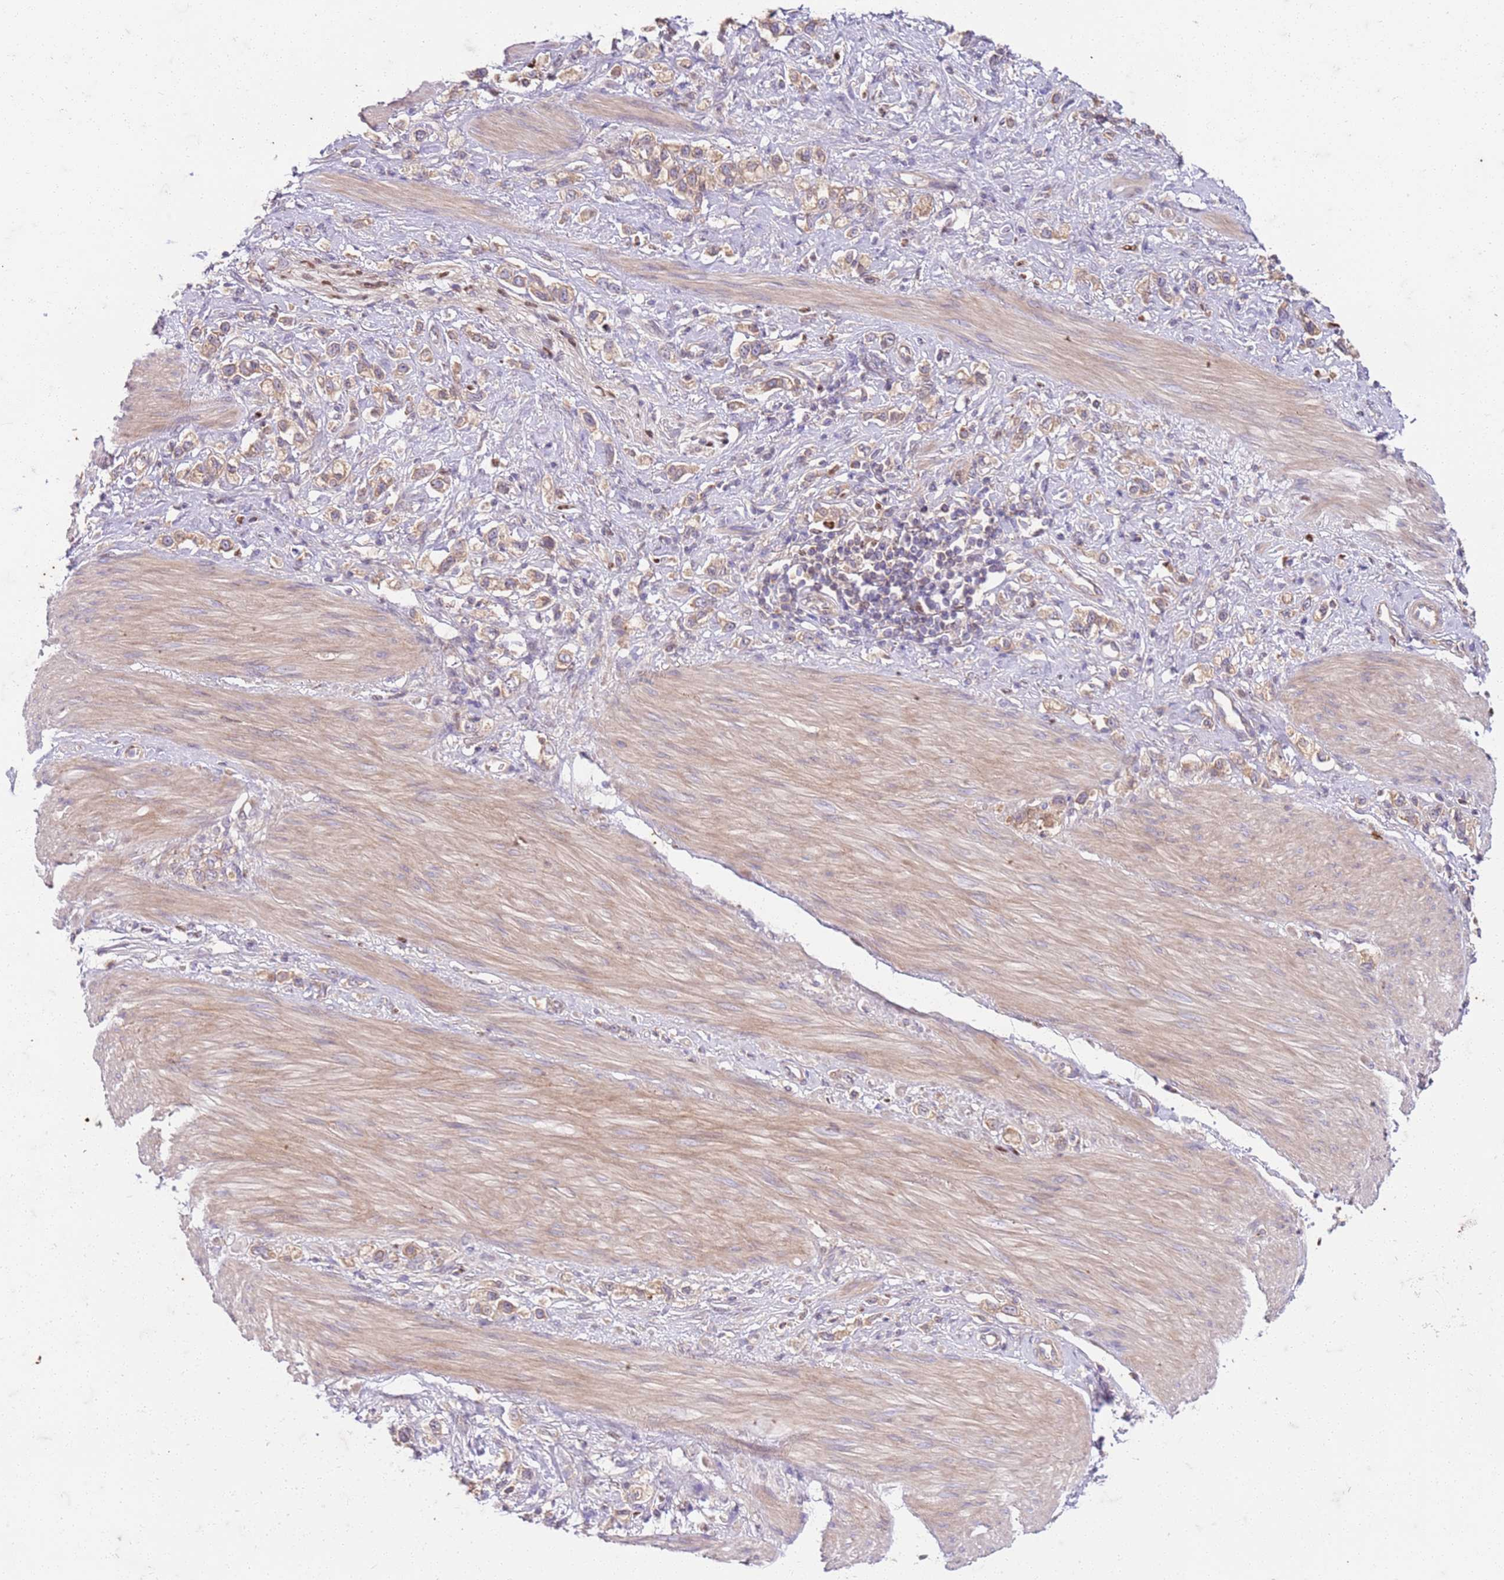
{"staining": {"intensity": "weak", "quantity": ">75%", "location": "cytoplasmic/membranous"}, "tissue": "stomach cancer", "cell_type": "Tumor cells", "image_type": "cancer", "snomed": [{"axis": "morphology", "description": "Adenocarcinoma, NOS"}, {"axis": "topography", "description": "Stomach"}], "caption": "Stomach cancer (adenocarcinoma) was stained to show a protein in brown. There is low levels of weak cytoplasmic/membranous positivity in approximately >75% of tumor cells. The protein is shown in brown color, while the nuclei are stained blue.", "gene": "OSBP", "patient": {"sex": "female", "age": 65}}